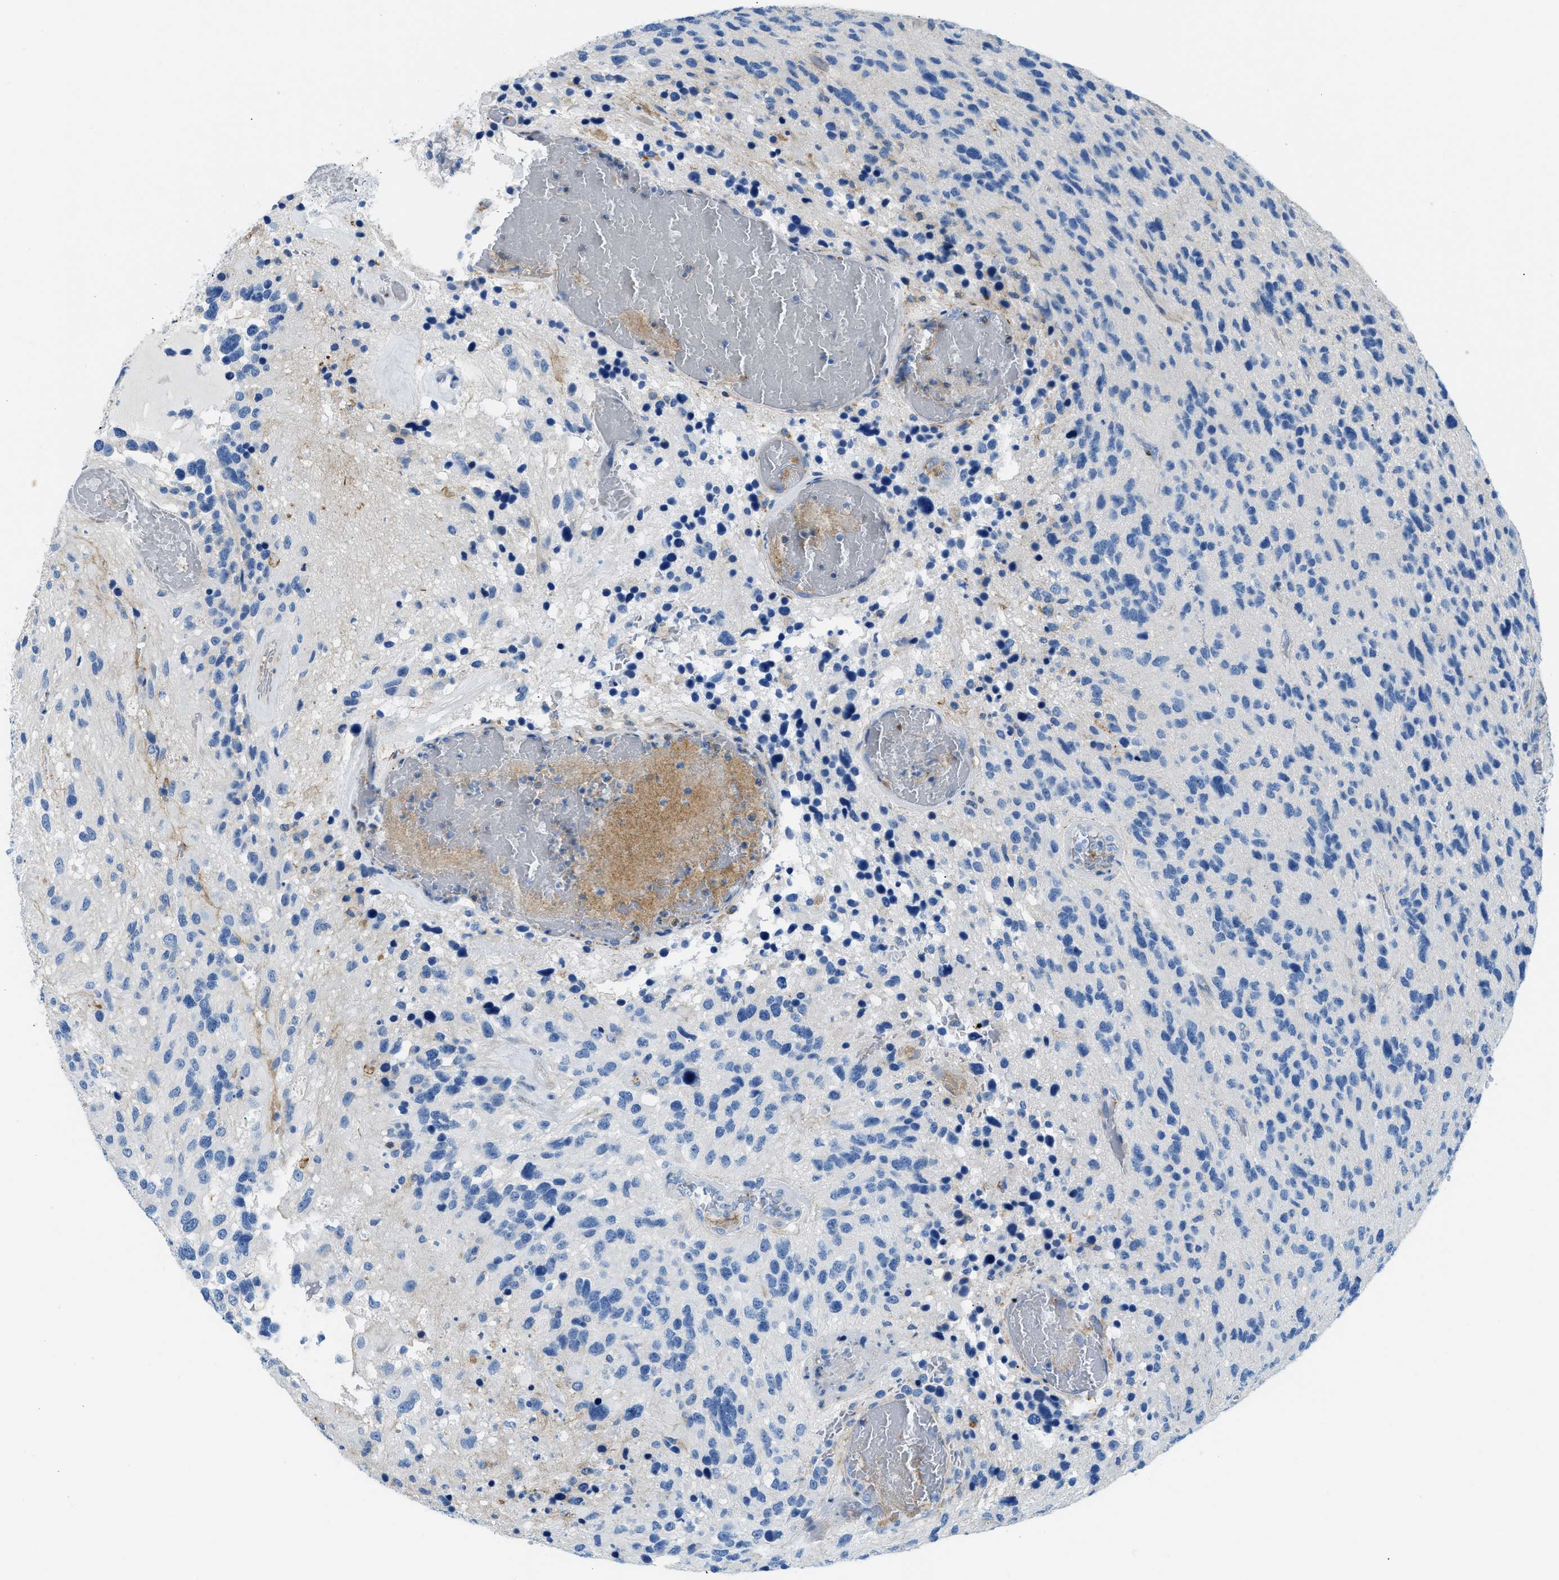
{"staining": {"intensity": "negative", "quantity": "none", "location": "none"}, "tissue": "glioma", "cell_type": "Tumor cells", "image_type": "cancer", "snomed": [{"axis": "morphology", "description": "Glioma, malignant, High grade"}, {"axis": "topography", "description": "Brain"}], "caption": "Photomicrograph shows no significant protein expression in tumor cells of malignant high-grade glioma. Brightfield microscopy of immunohistochemistry stained with DAB (3,3'-diaminobenzidine) (brown) and hematoxylin (blue), captured at high magnification.", "gene": "COL15A1", "patient": {"sex": "female", "age": 58}}